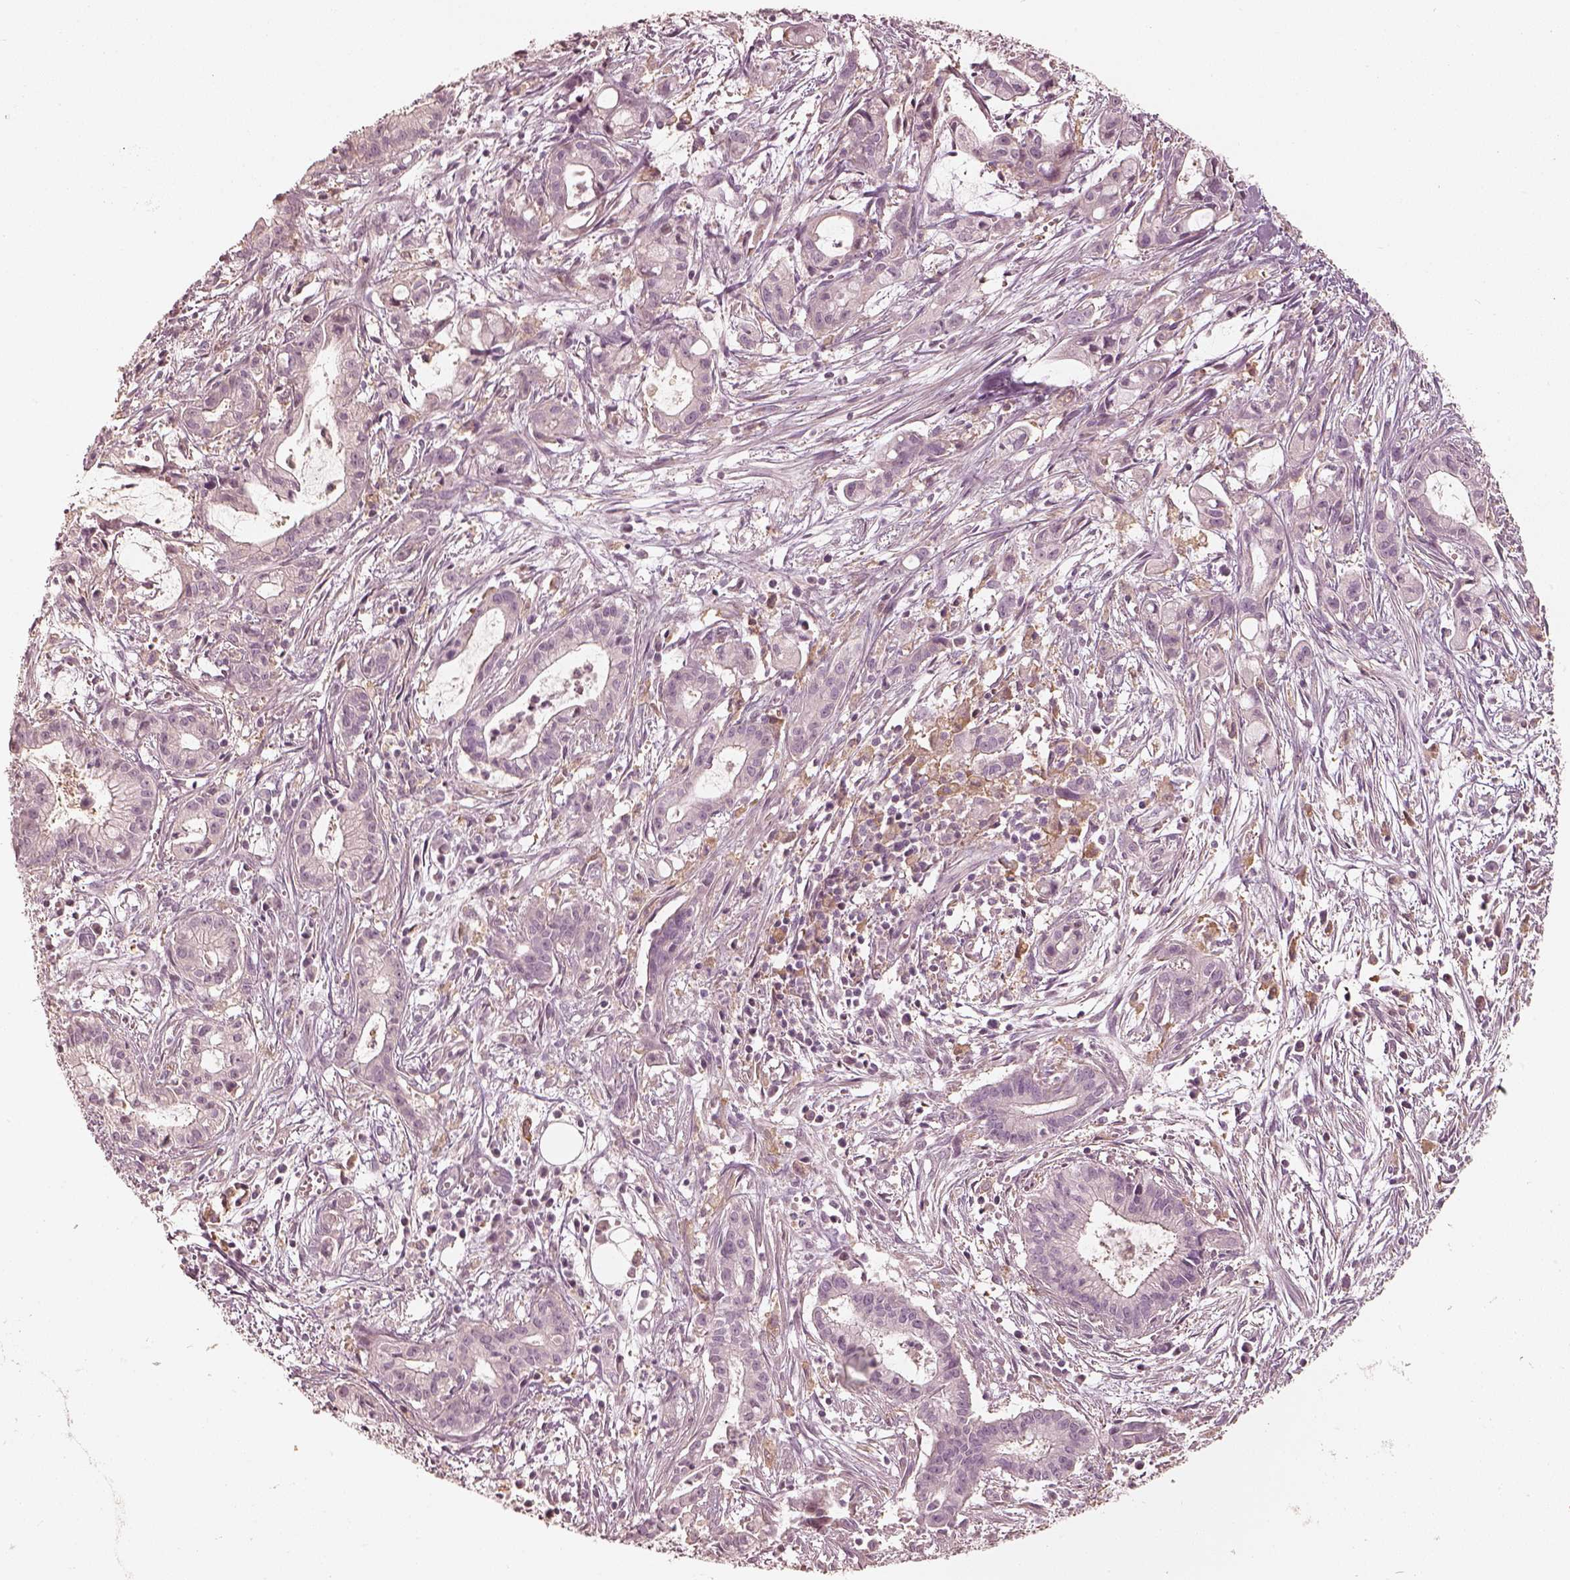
{"staining": {"intensity": "negative", "quantity": "none", "location": "none"}, "tissue": "pancreatic cancer", "cell_type": "Tumor cells", "image_type": "cancer", "snomed": [{"axis": "morphology", "description": "Adenocarcinoma, NOS"}, {"axis": "topography", "description": "Pancreas"}], "caption": "Pancreatic adenocarcinoma stained for a protein using immunohistochemistry (IHC) reveals no staining tumor cells.", "gene": "FMNL2", "patient": {"sex": "male", "age": 48}}